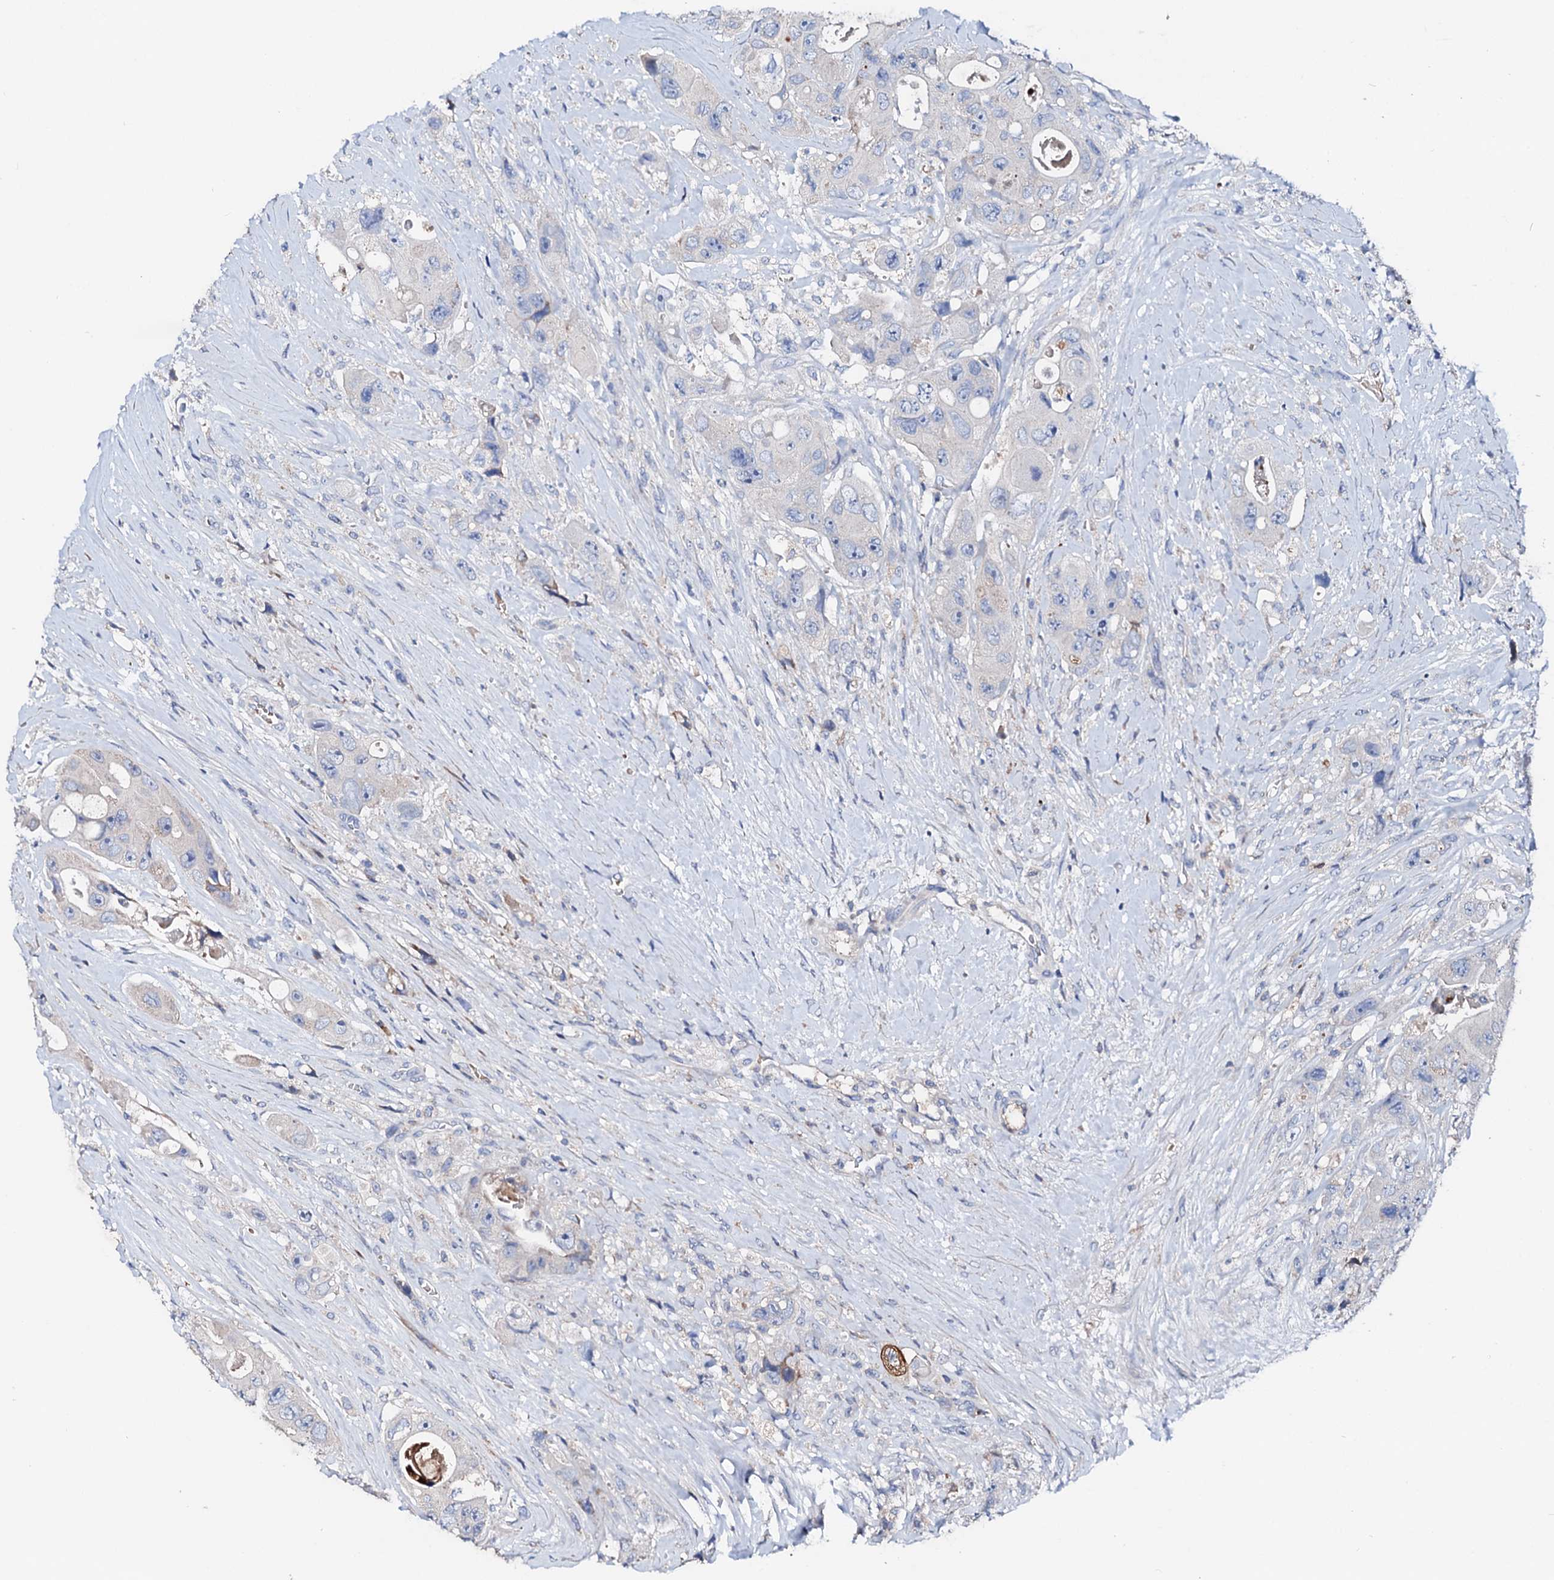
{"staining": {"intensity": "negative", "quantity": "none", "location": "none"}, "tissue": "colorectal cancer", "cell_type": "Tumor cells", "image_type": "cancer", "snomed": [{"axis": "morphology", "description": "Adenocarcinoma, NOS"}, {"axis": "topography", "description": "Colon"}], "caption": "High power microscopy histopathology image of an IHC micrograph of colorectal adenocarcinoma, revealing no significant positivity in tumor cells. The staining is performed using DAB (3,3'-diaminobenzidine) brown chromogen with nuclei counter-stained in using hematoxylin.", "gene": "SLC10A7", "patient": {"sex": "female", "age": 46}}